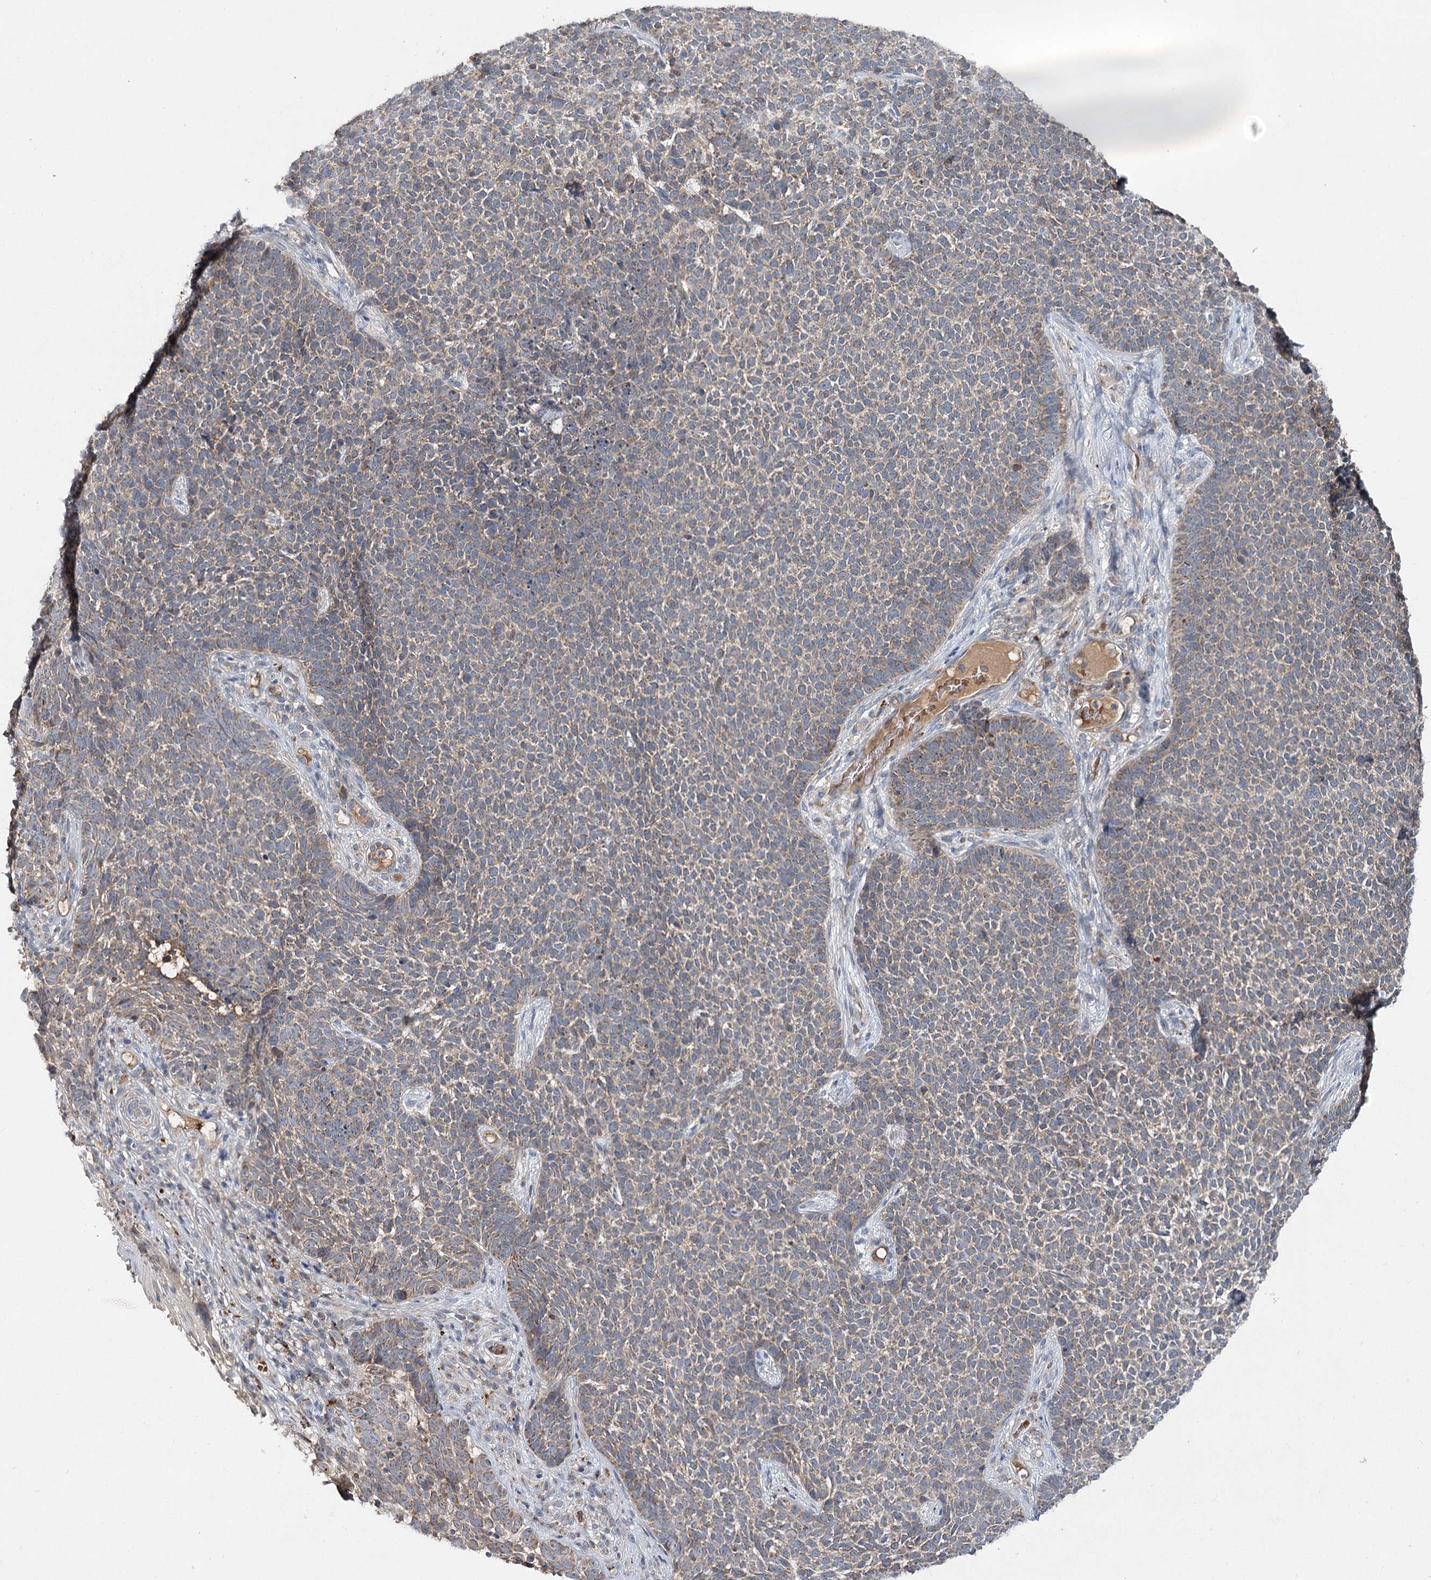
{"staining": {"intensity": "weak", "quantity": "<25%", "location": "cytoplasmic/membranous"}, "tissue": "skin cancer", "cell_type": "Tumor cells", "image_type": "cancer", "snomed": [{"axis": "morphology", "description": "Basal cell carcinoma"}, {"axis": "topography", "description": "Skin"}], "caption": "DAB immunohistochemical staining of human skin cancer (basal cell carcinoma) reveals no significant expression in tumor cells. (Immunohistochemistry, brightfield microscopy, high magnification).", "gene": "PYROXD2", "patient": {"sex": "female", "age": 84}}